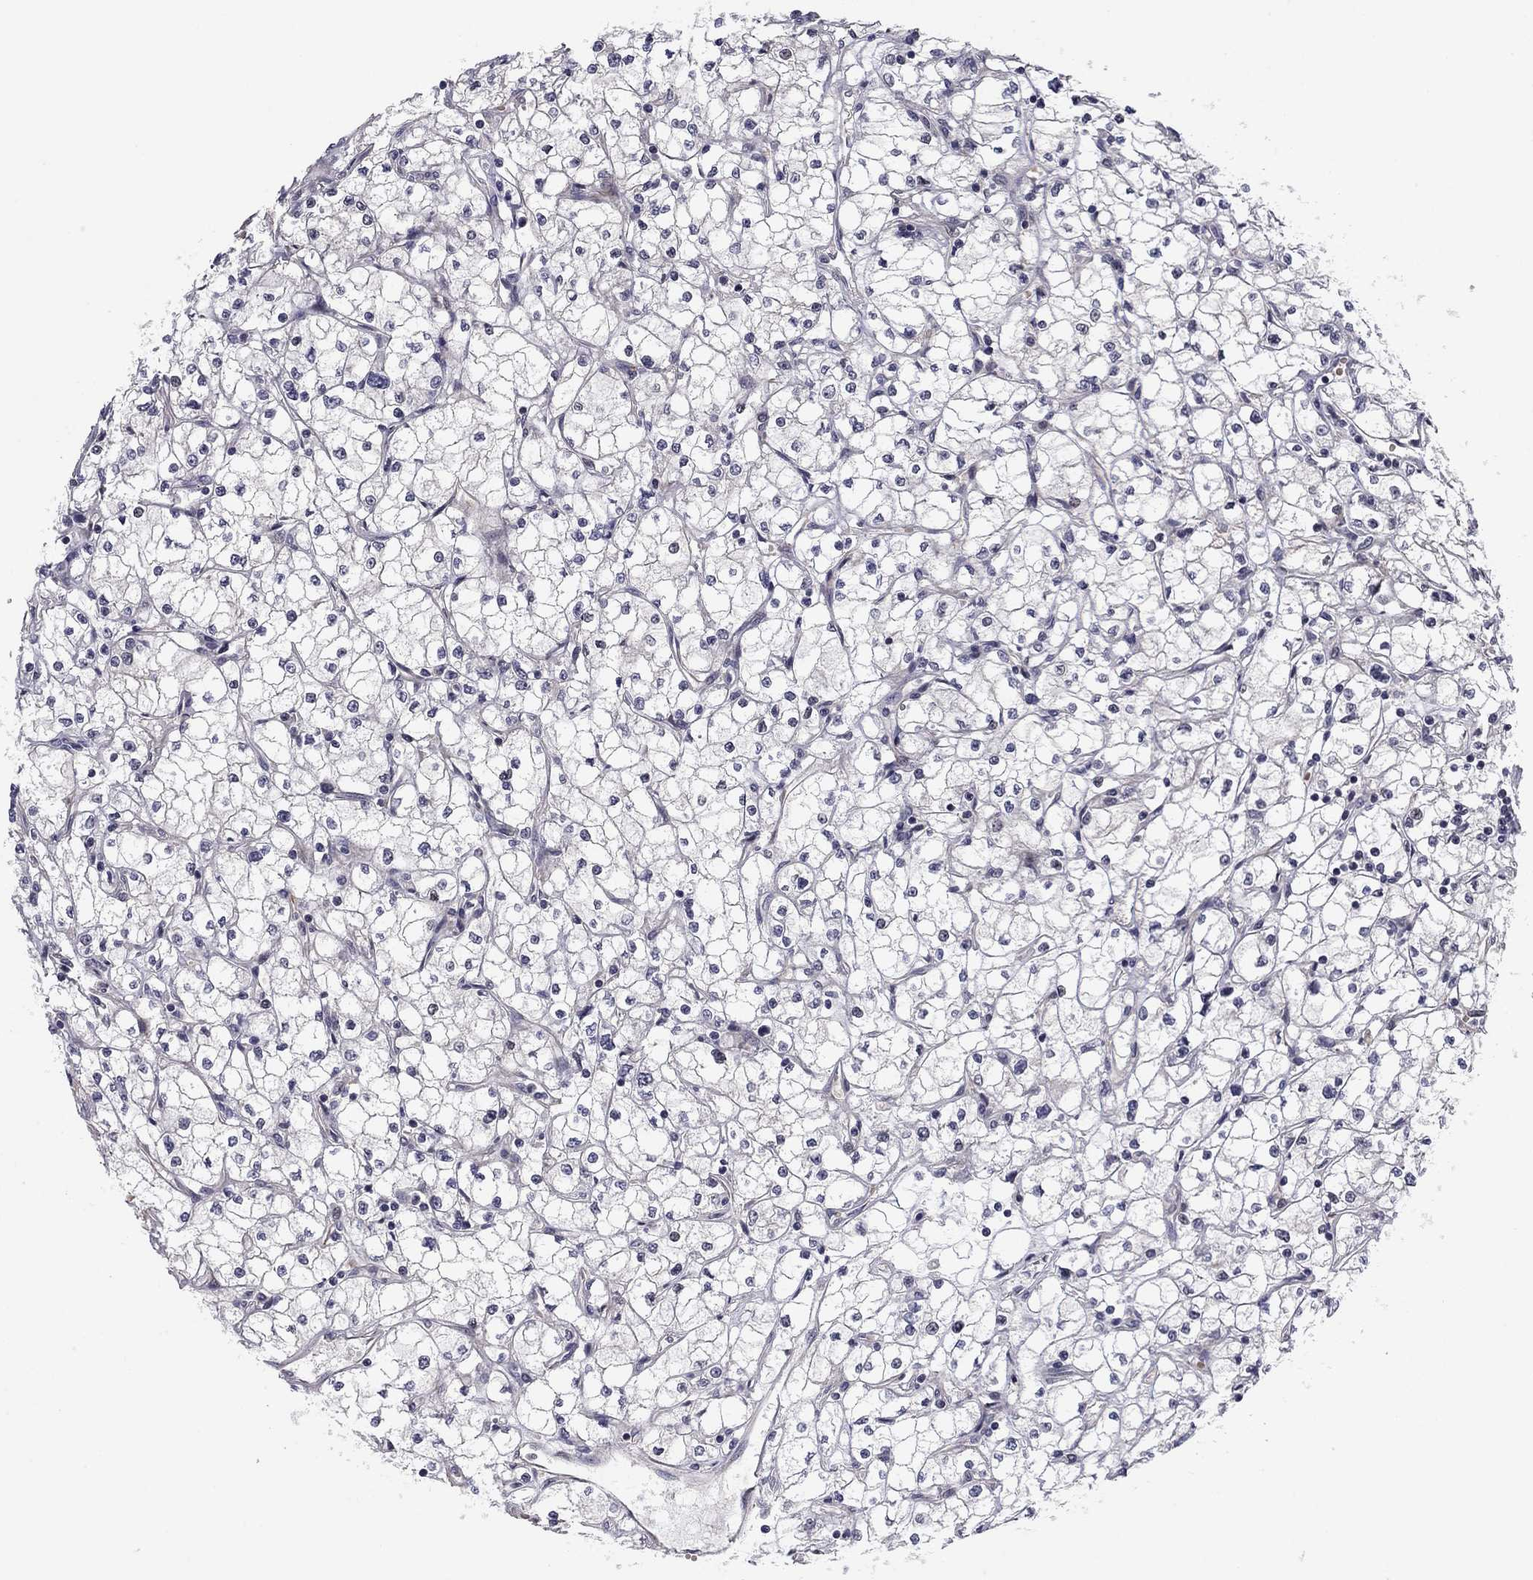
{"staining": {"intensity": "negative", "quantity": "none", "location": "none"}, "tissue": "renal cancer", "cell_type": "Tumor cells", "image_type": "cancer", "snomed": [{"axis": "morphology", "description": "Adenocarcinoma, NOS"}, {"axis": "topography", "description": "Kidney"}], "caption": "High power microscopy image of an immunohistochemistry (IHC) photomicrograph of renal cancer, revealing no significant positivity in tumor cells.", "gene": "BCL11A", "patient": {"sex": "male", "age": 67}}